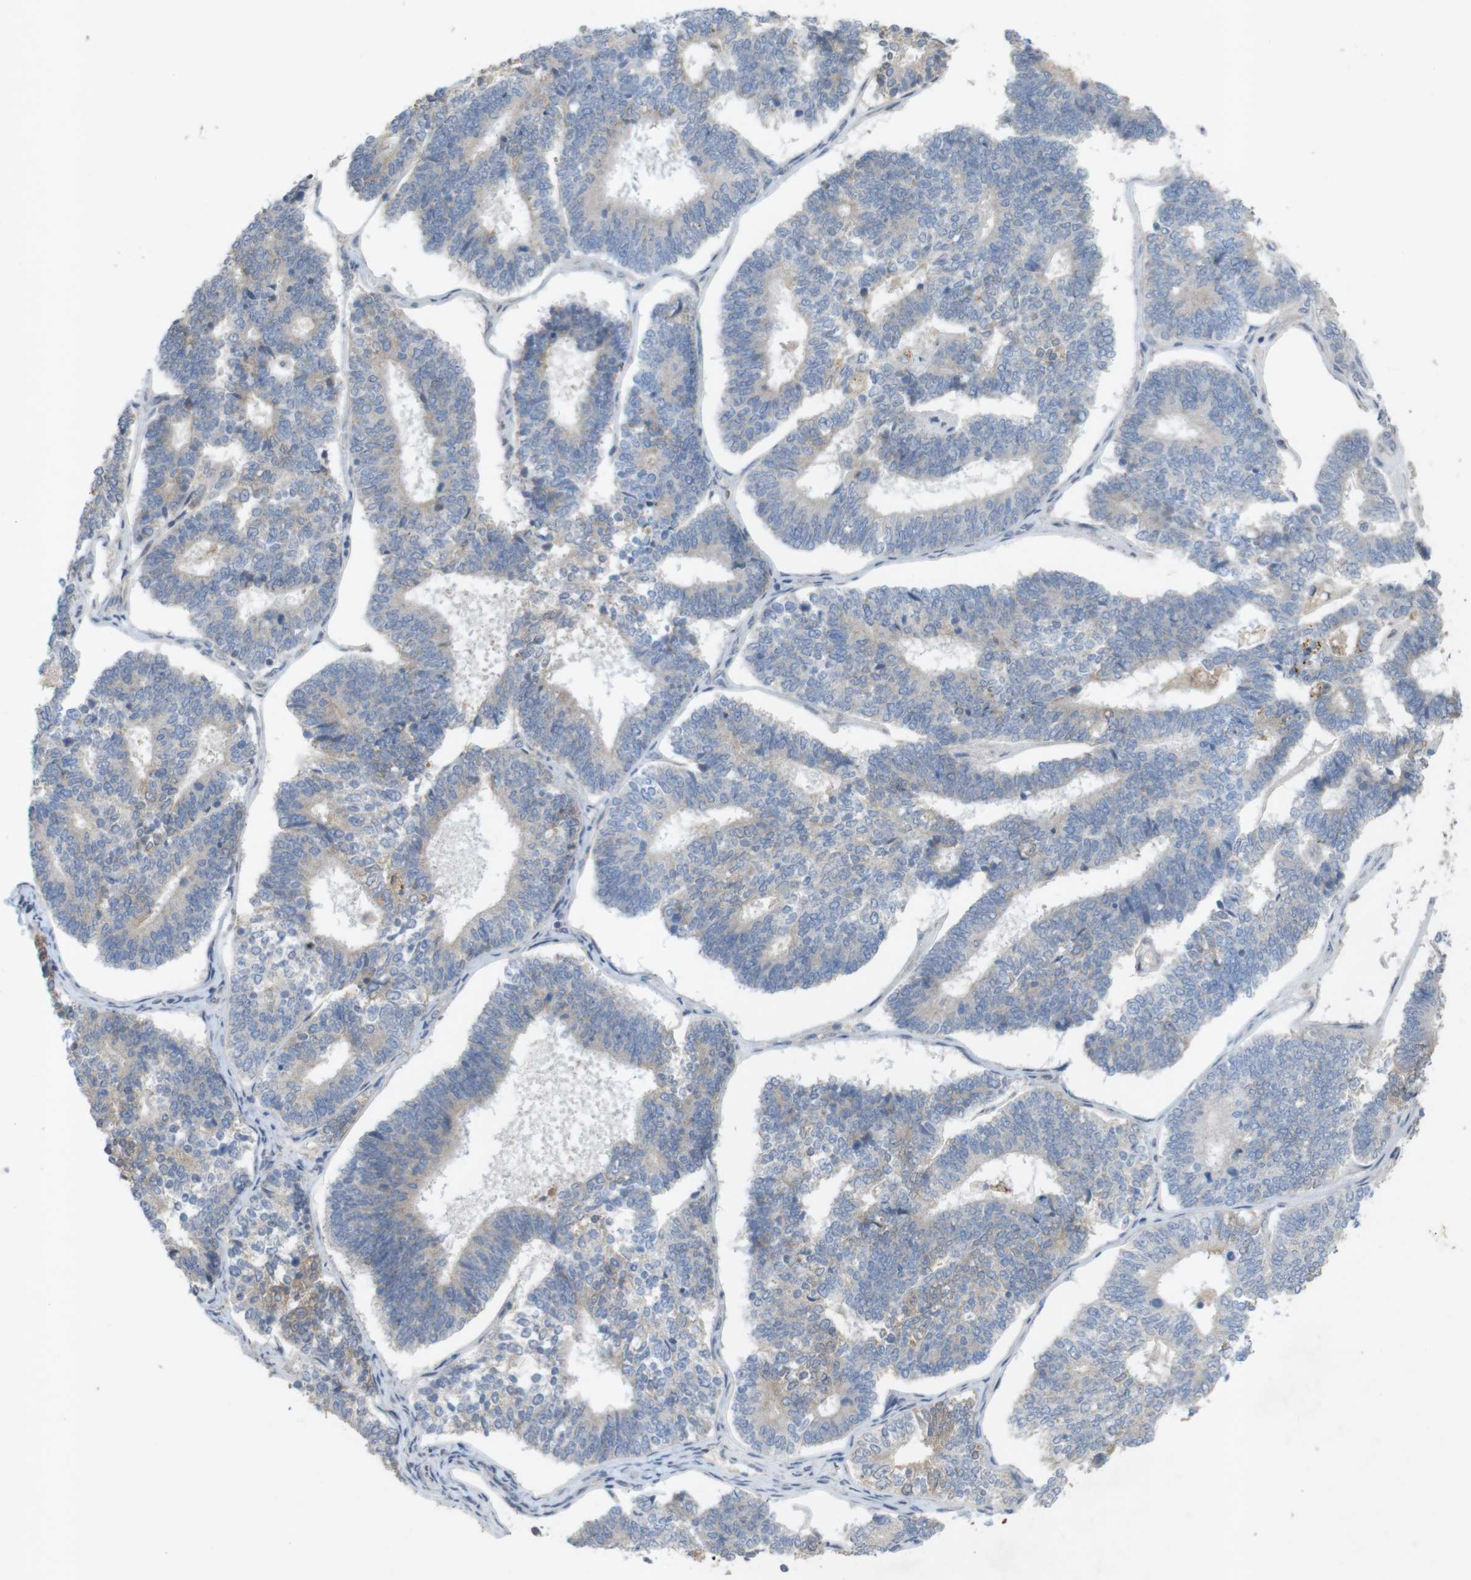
{"staining": {"intensity": "weak", "quantity": "<25%", "location": "cytoplasmic/membranous"}, "tissue": "endometrial cancer", "cell_type": "Tumor cells", "image_type": "cancer", "snomed": [{"axis": "morphology", "description": "Adenocarcinoma, NOS"}, {"axis": "topography", "description": "Endometrium"}], "caption": "Protein analysis of endometrial adenocarcinoma exhibits no significant staining in tumor cells.", "gene": "TSPAN14", "patient": {"sex": "female", "age": 70}}